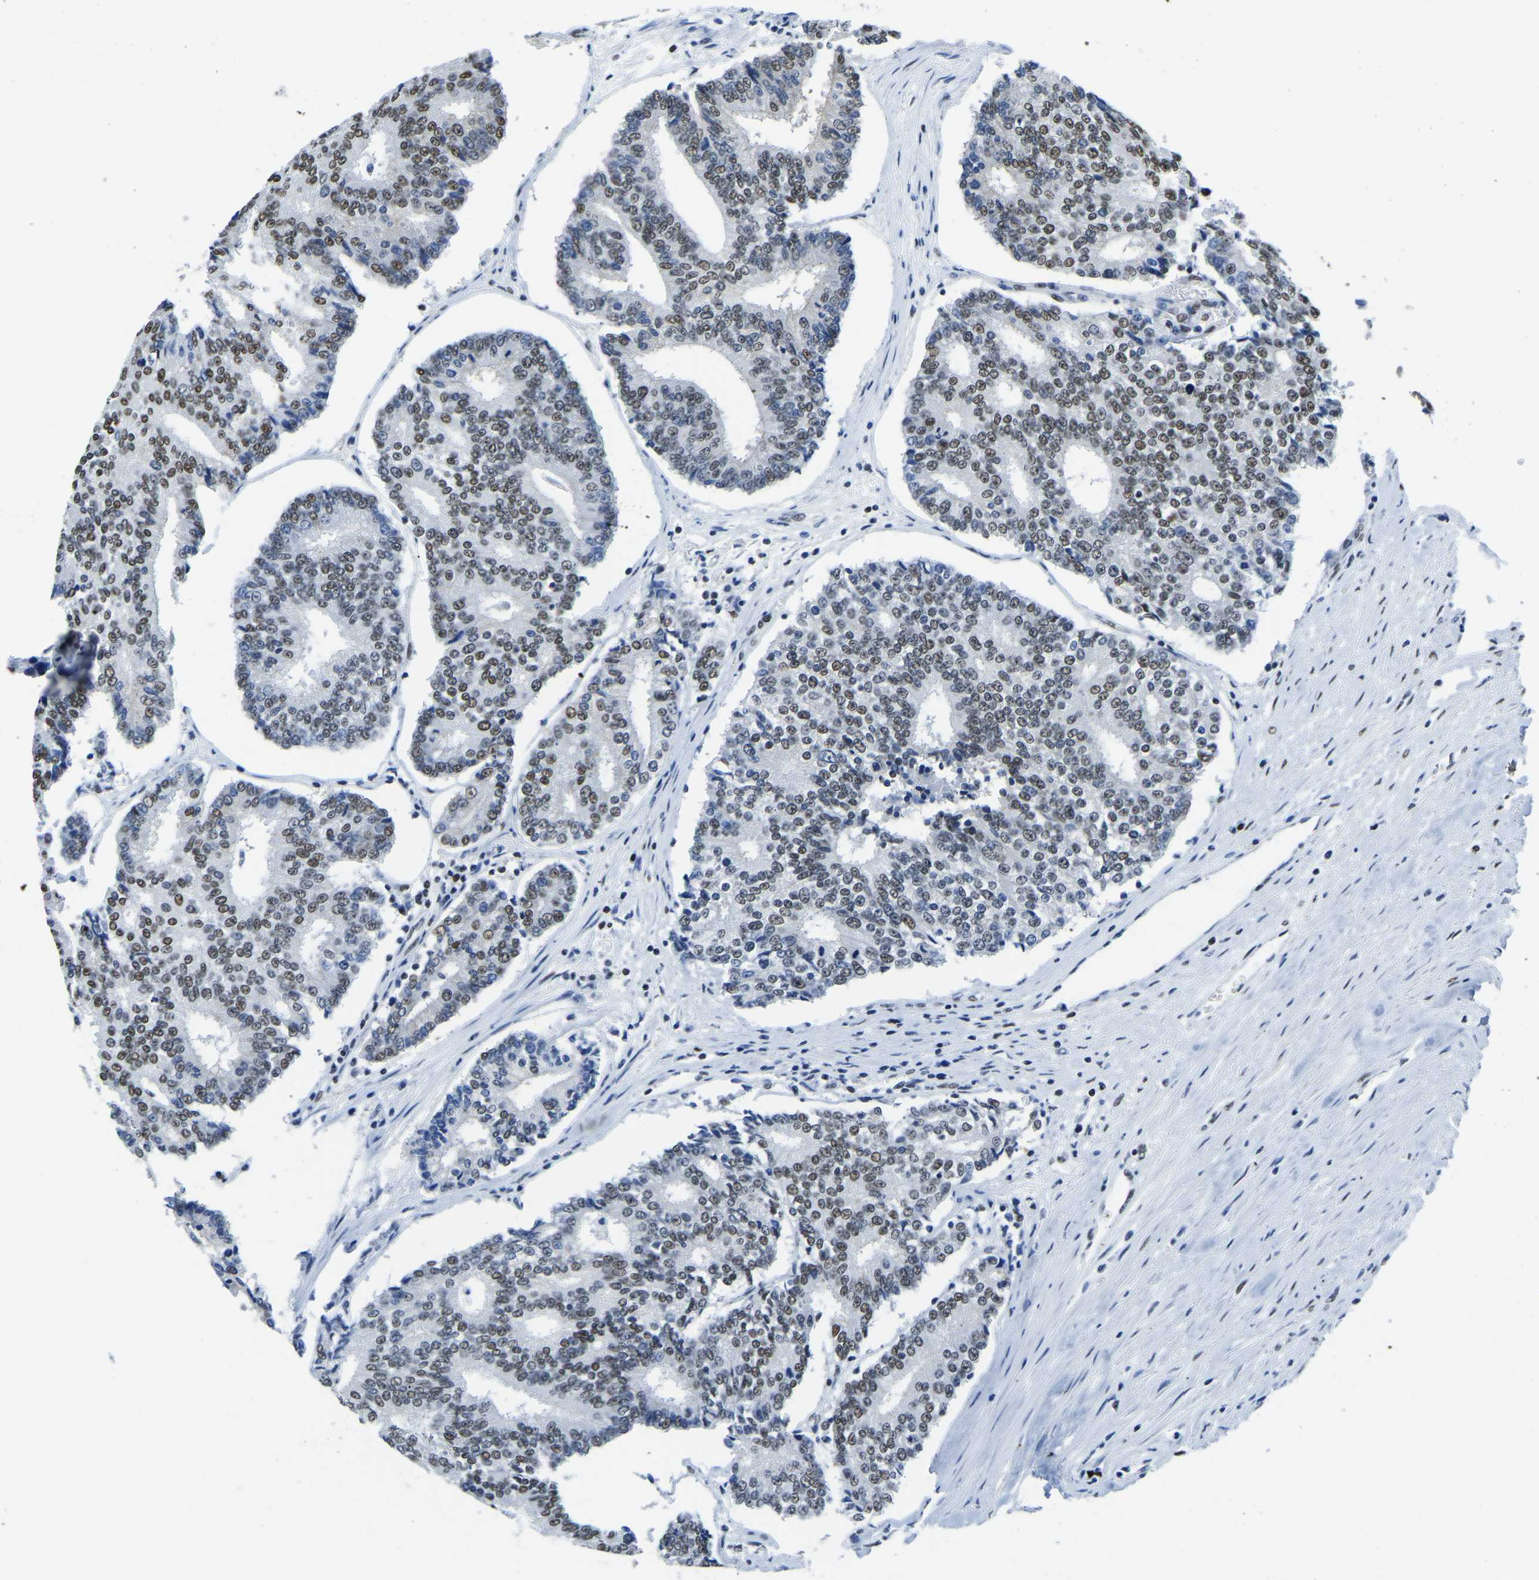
{"staining": {"intensity": "moderate", "quantity": ">75%", "location": "nuclear"}, "tissue": "prostate cancer", "cell_type": "Tumor cells", "image_type": "cancer", "snomed": [{"axis": "morphology", "description": "Adenocarcinoma, High grade"}, {"axis": "topography", "description": "Prostate"}], "caption": "Protein positivity by immunohistochemistry demonstrates moderate nuclear positivity in approximately >75% of tumor cells in prostate adenocarcinoma (high-grade).", "gene": "UBA1", "patient": {"sex": "male", "age": 55}}